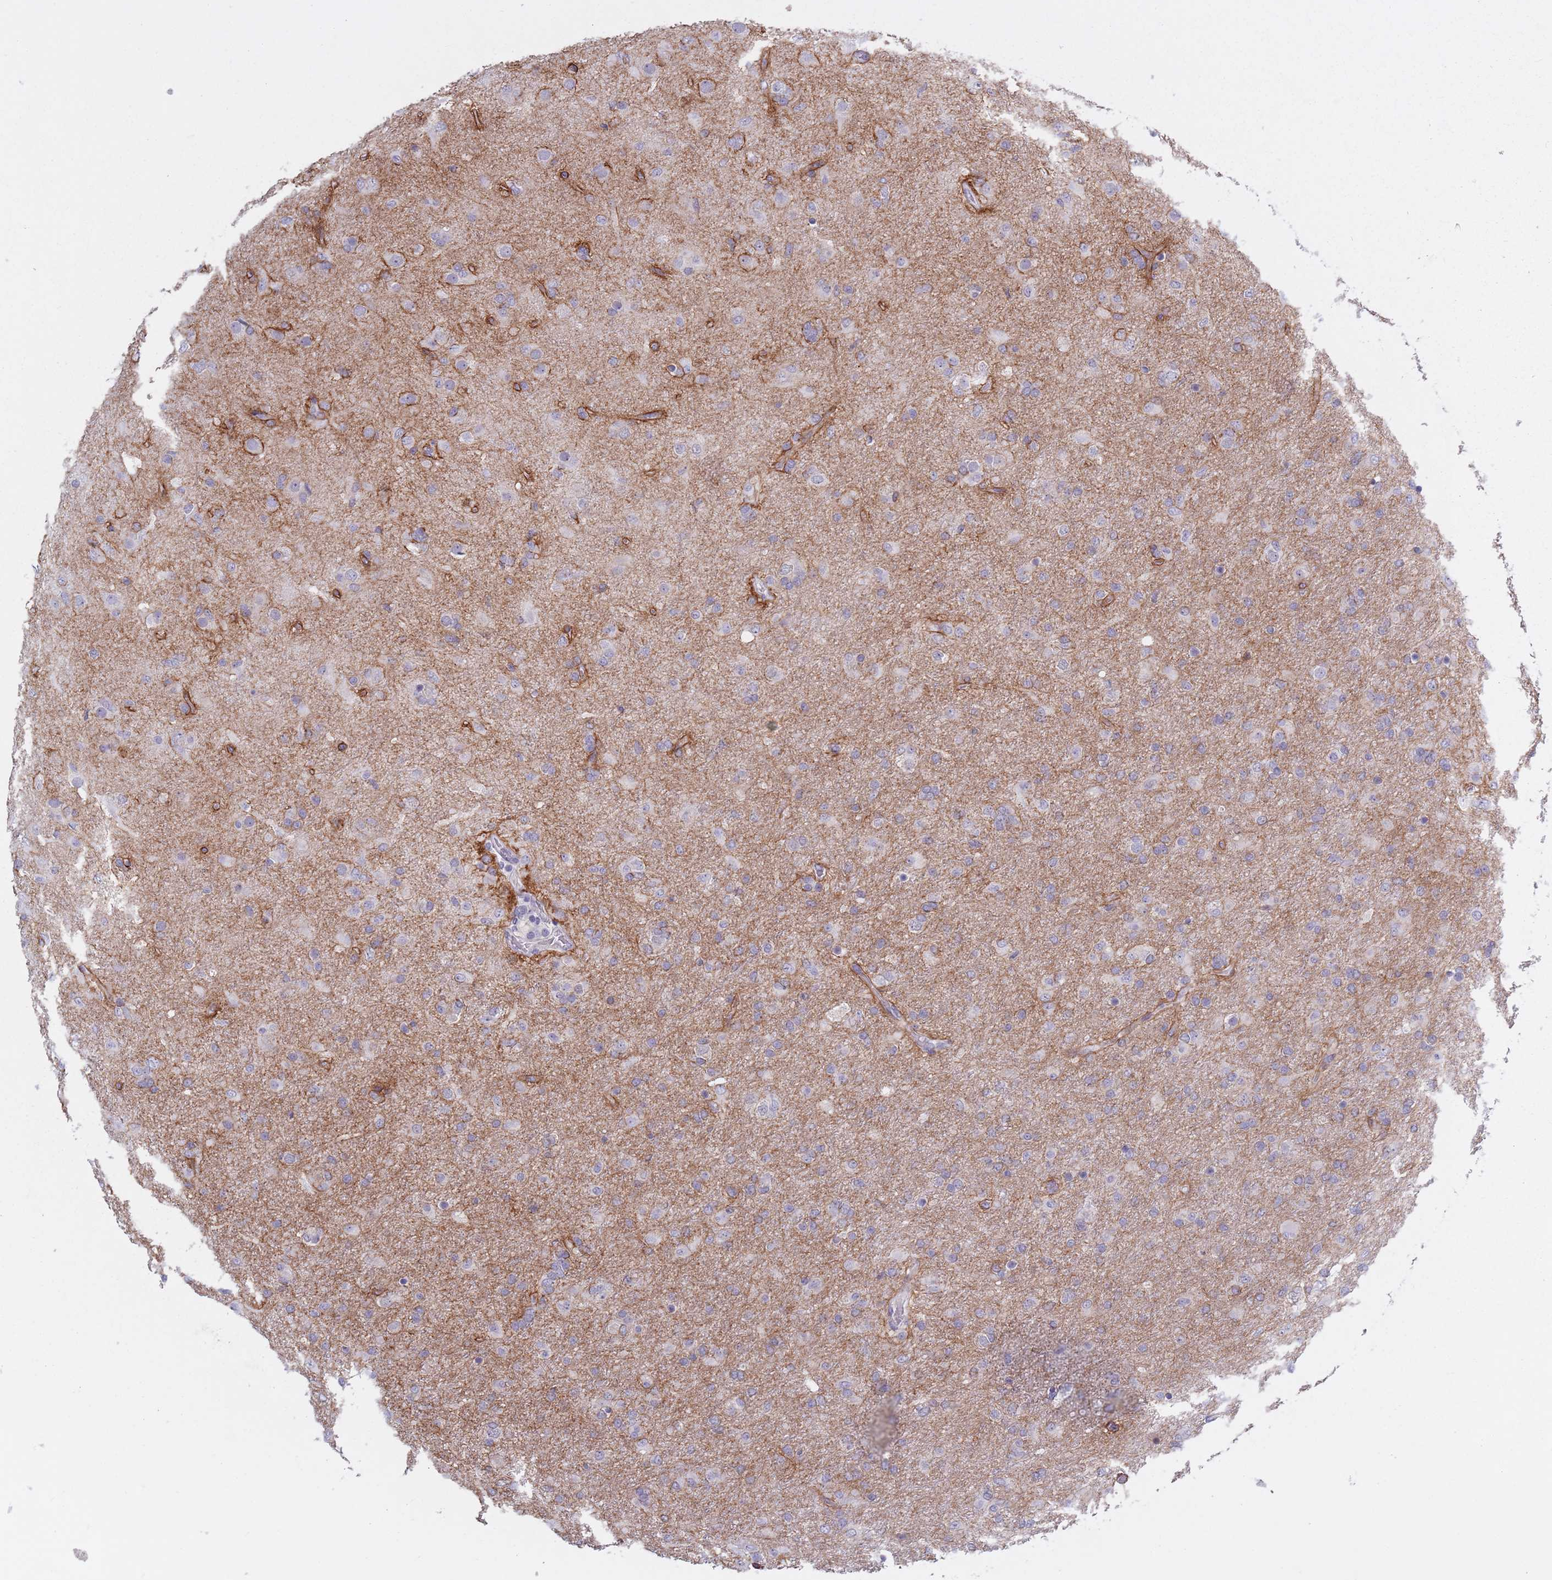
{"staining": {"intensity": "negative", "quantity": "none", "location": "none"}, "tissue": "glioma", "cell_type": "Tumor cells", "image_type": "cancer", "snomed": [{"axis": "morphology", "description": "Glioma, malignant, Low grade"}, {"axis": "topography", "description": "Brain"}], "caption": "An IHC photomicrograph of glioma is shown. There is no staining in tumor cells of glioma.", "gene": "ZKSCAN2", "patient": {"sex": "male", "age": 65}}